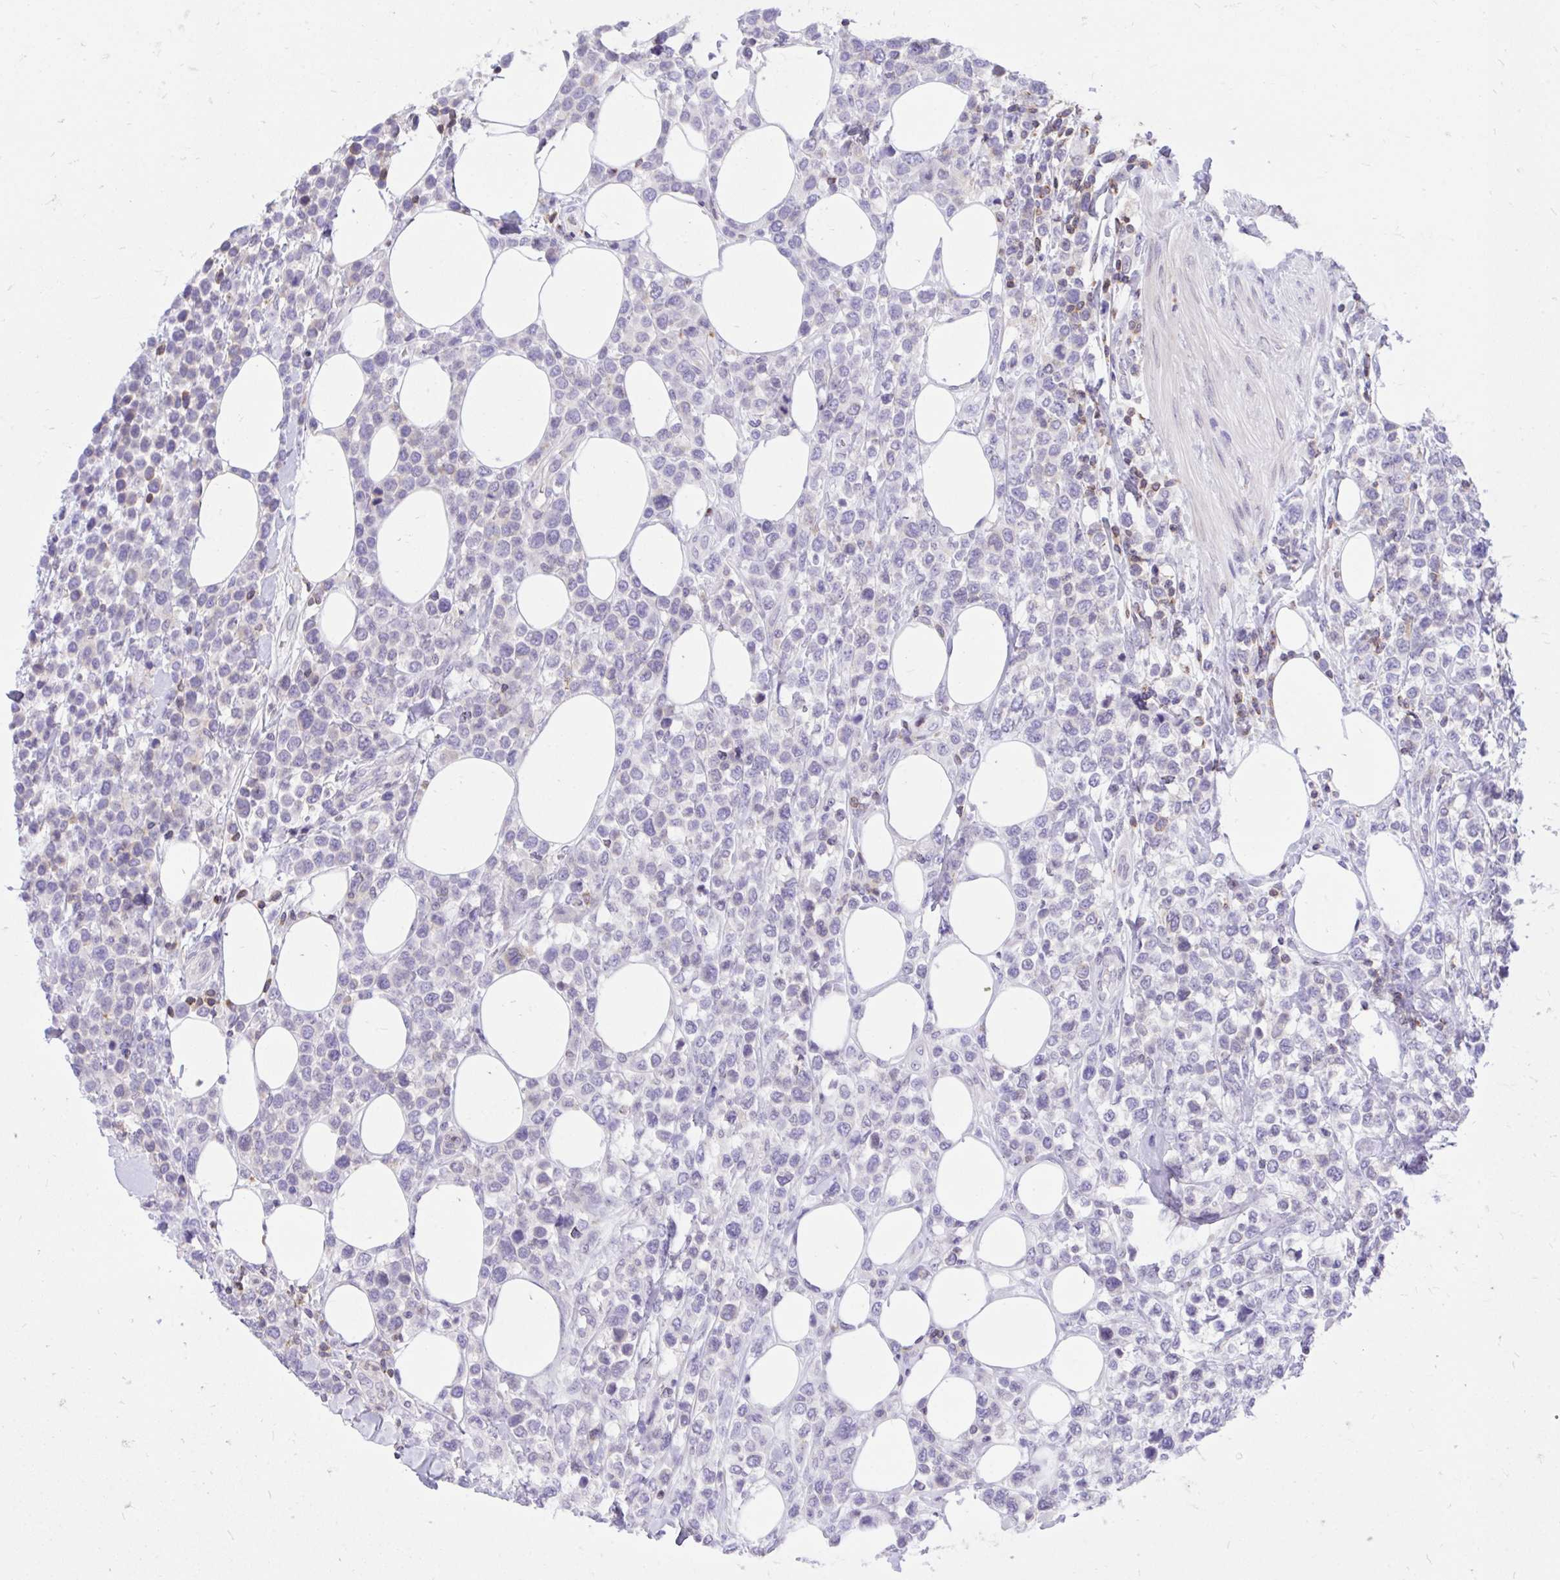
{"staining": {"intensity": "negative", "quantity": "none", "location": "none"}, "tissue": "lymphoma", "cell_type": "Tumor cells", "image_type": "cancer", "snomed": [{"axis": "morphology", "description": "Malignant lymphoma, non-Hodgkin's type, High grade"}, {"axis": "topography", "description": "Soft tissue"}], "caption": "IHC image of neoplastic tissue: human malignant lymphoma, non-Hodgkin's type (high-grade) stained with DAB displays no significant protein expression in tumor cells. (DAB immunohistochemistry (IHC) visualized using brightfield microscopy, high magnification).", "gene": "CXCL8", "patient": {"sex": "female", "age": 56}}